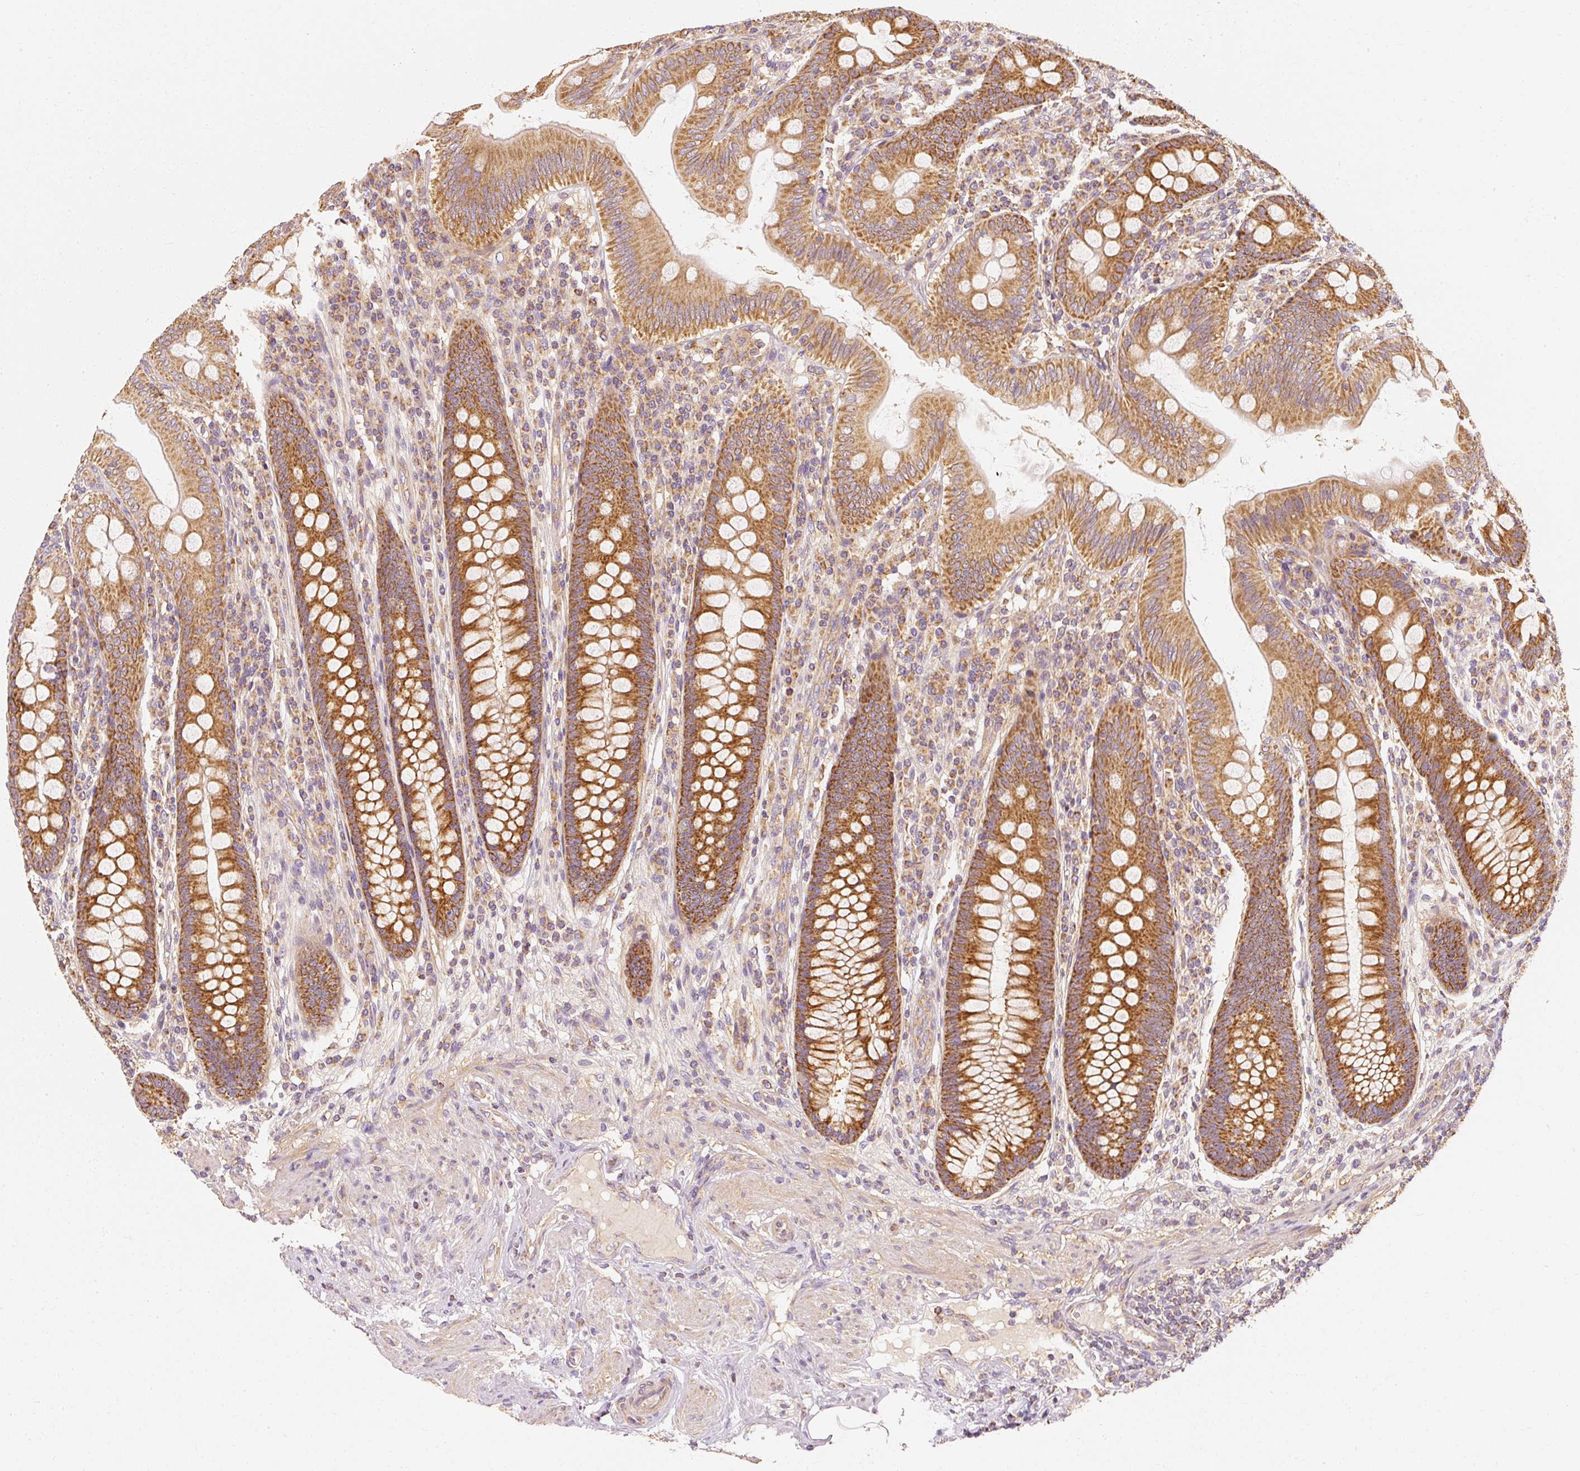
{"staining": {"intensity": "strong", "quantity": ">75%", "location": "cytoplasmic/membranous"}, "tissue": "appendix", "cell_type": "Glandular cells", "image_type": "normal", "snomed": [{"axis": "morphology", "description": "Normal tissue, NOS"}, {"axis": "topography", "description": "Appendix"}], "caption": "DAB immunohistochemical staining of normal appendix demonstrates strong cytoplasmic/membranous protein staining in approximately >75% of glandular cells.", "gene": "TOMM40", "patient": {"sex": "male", "age": 71}}